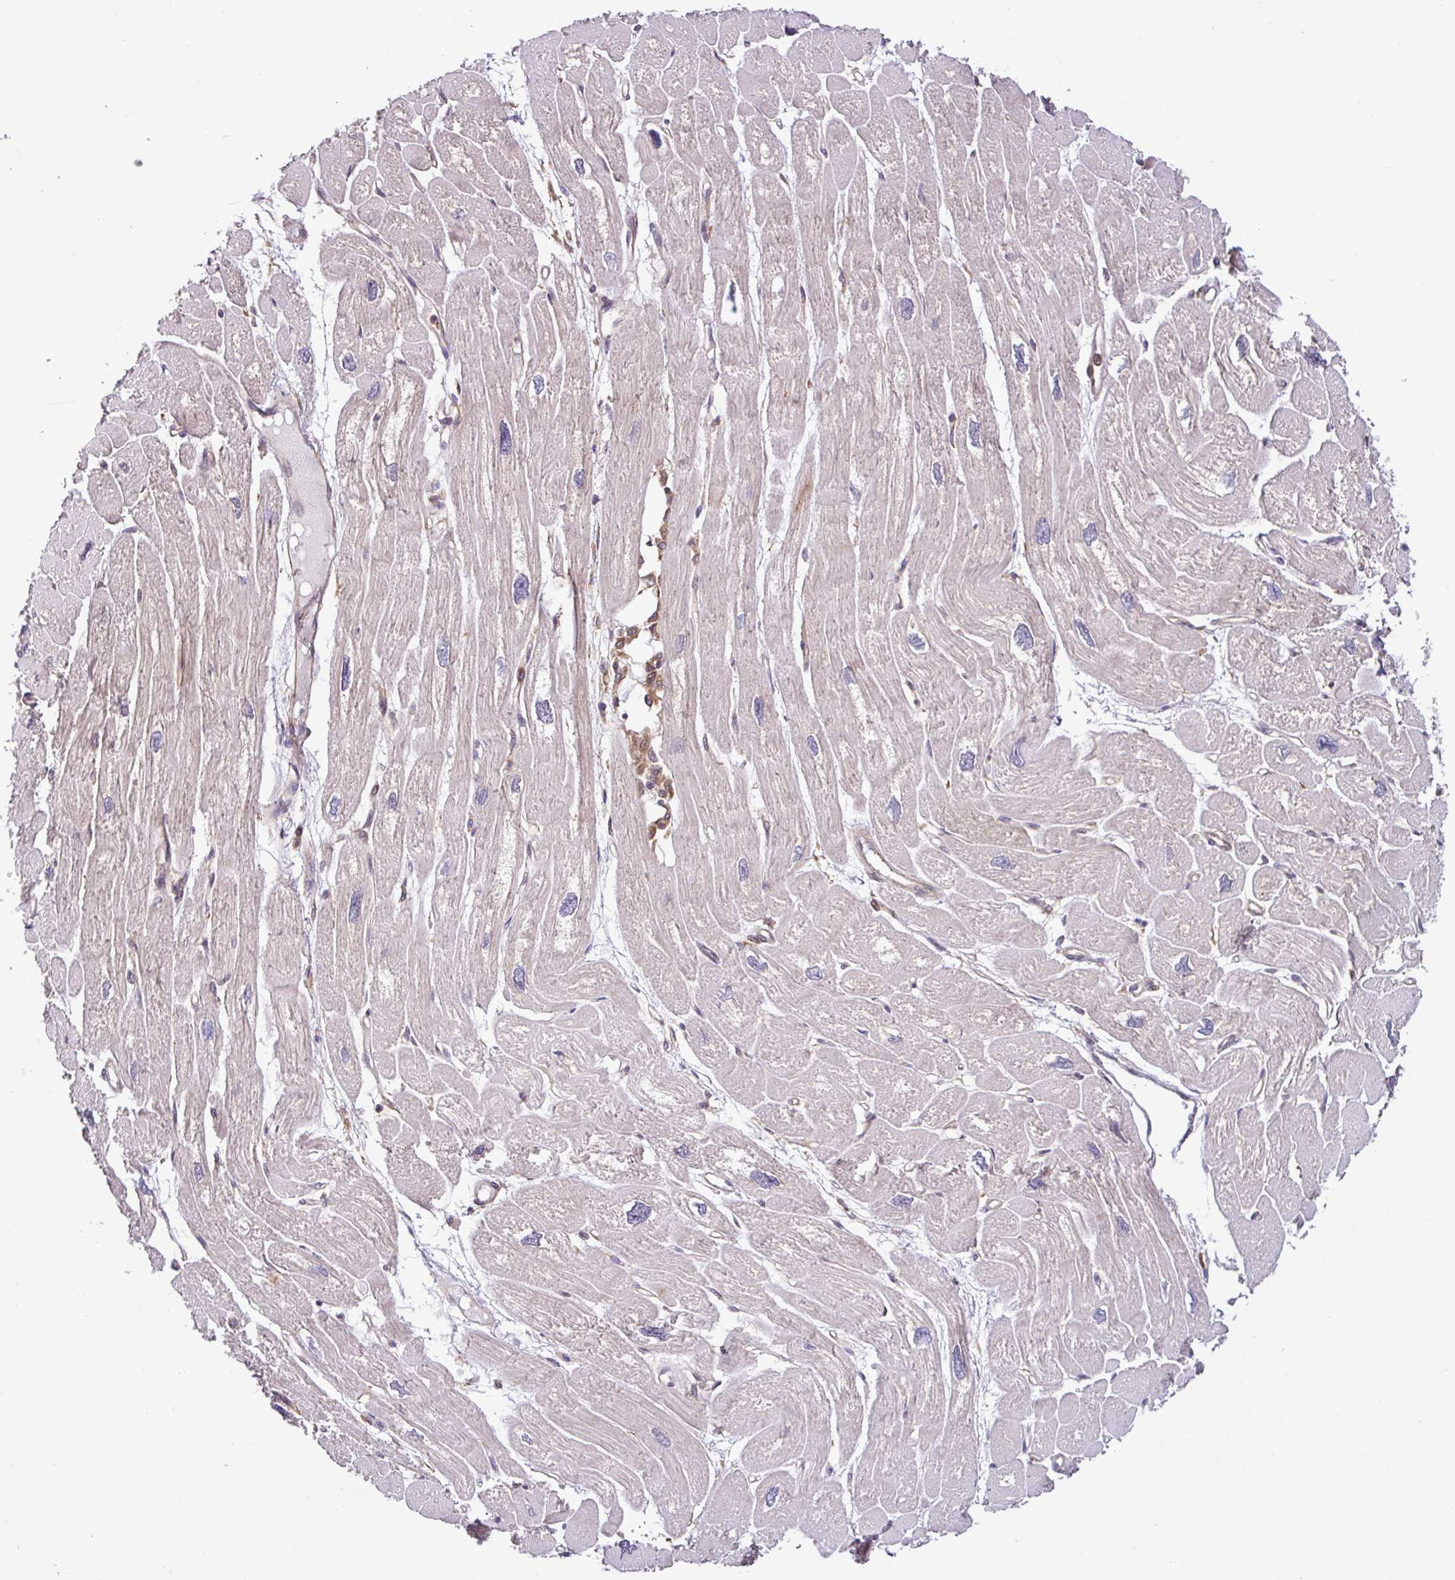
{"staining": {"intensity": "weak", "quantity": "<25%", "location": "cytoplasmic/membranous"}, "tissue": "heart muscle", "cell_type": "Cardiomyocytes", "image_type": "normal", "snomed": [{"axis": "morphology", "description": "Normal tissue, NOS"}, {"axis": "topography", "description": "Heart"}], "caption": "An immunohistochemistry (IHC) image of benign heart muscle is shown. There is no staining in cardiomyocytes of heart muscle.", "gene": "DLGAP4", "patient": {"sex": "male", "age": 42}}